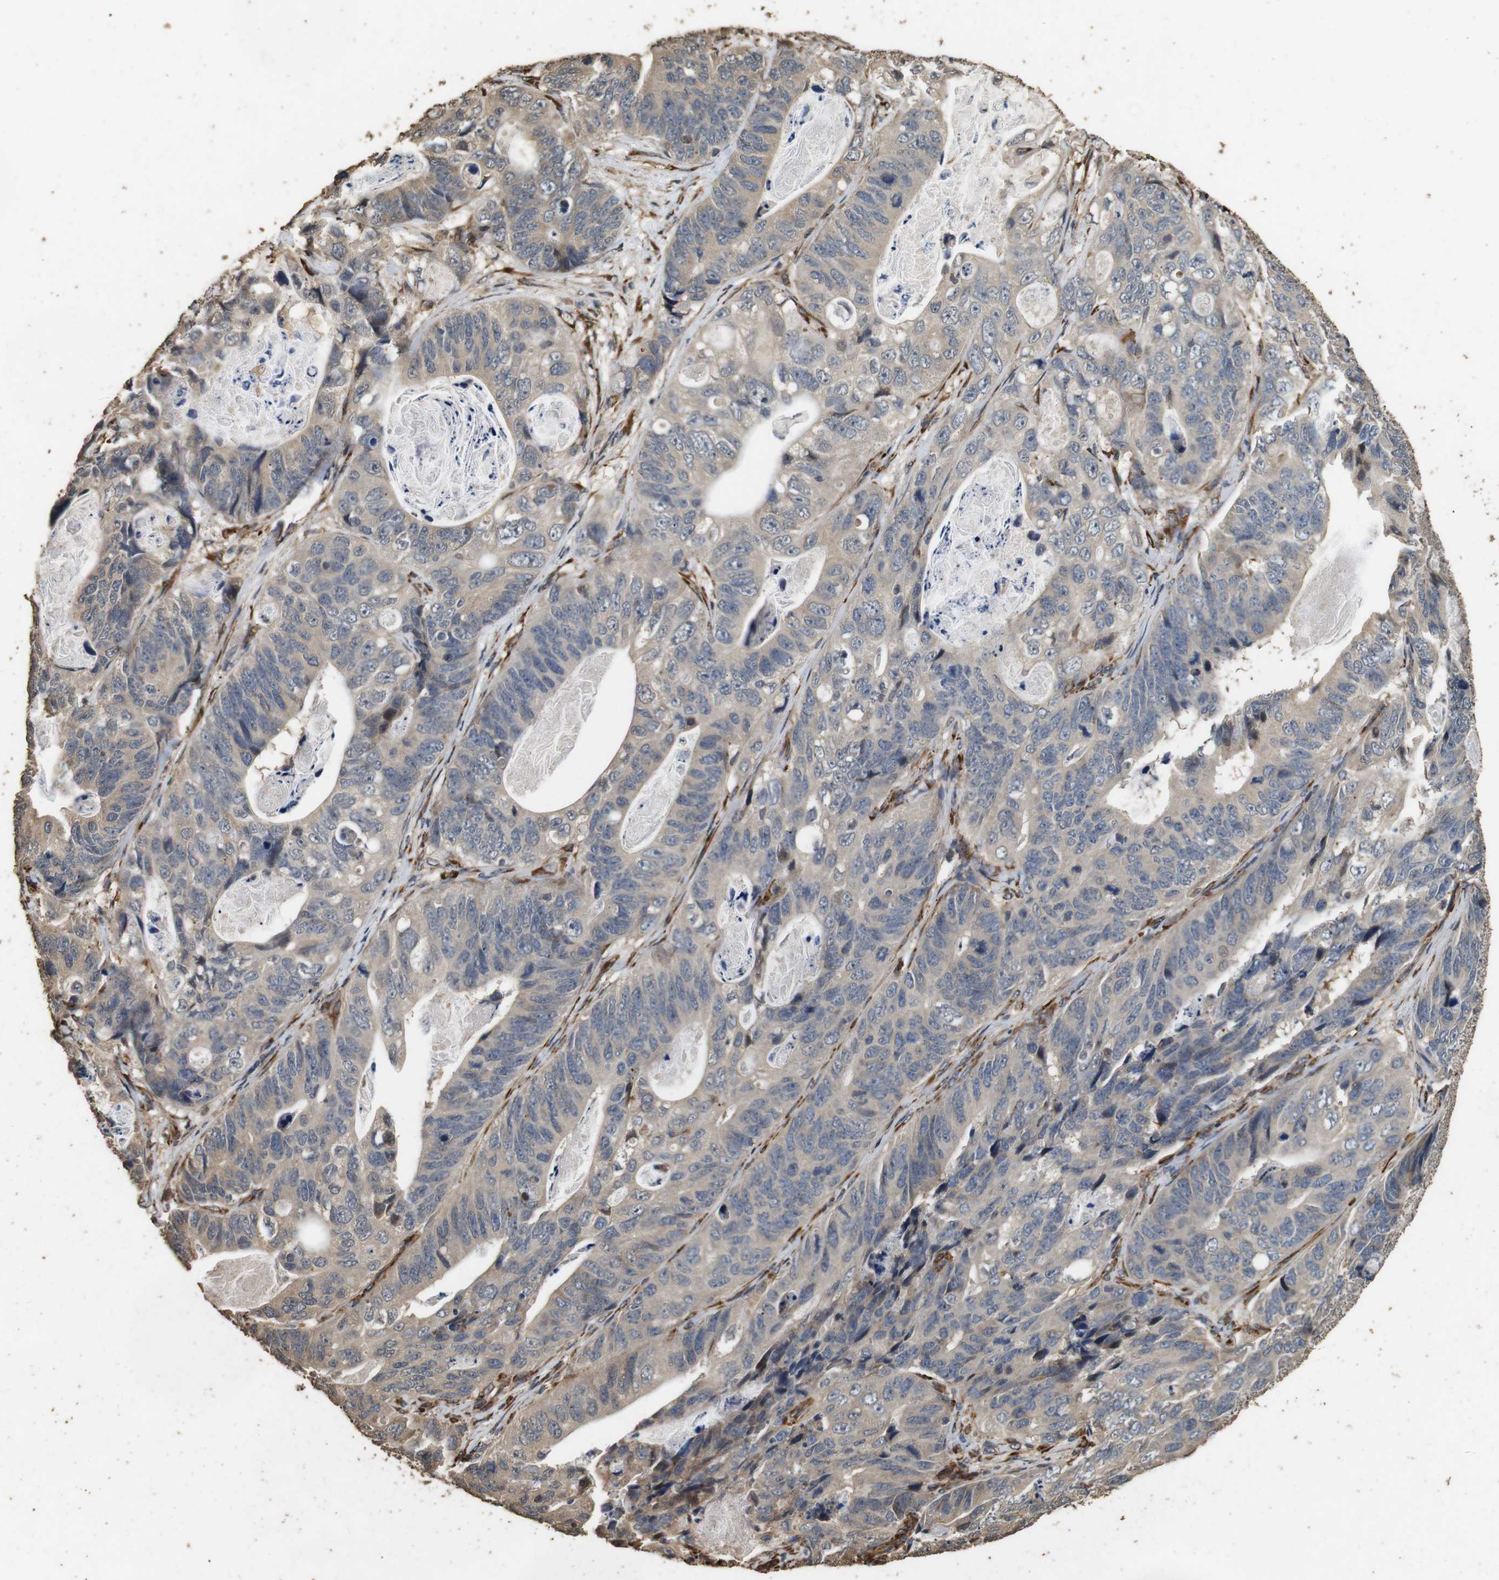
{"staining": {"intensity": "weak", "quantity": ">75%", "location": "cytoplasmic/membranous"}, "tissue": "stomach cancer", "cell_type": "Tumor cells", "image_type": "cancer", "snomed": [{"axis": "morphology", "description": "Adenocarcinoma, NOS"}, {"axis": "topography", "description": "Stomach"}], "caption": "Adenocarcinoma (stomach) stained for a protein (brown) demonstrates weak cytoplasmic/membranous positive staining in approximately >75% of tumor cells.", "gene": "CNPY4", "patient": {"sex": "female", "age": 89}}